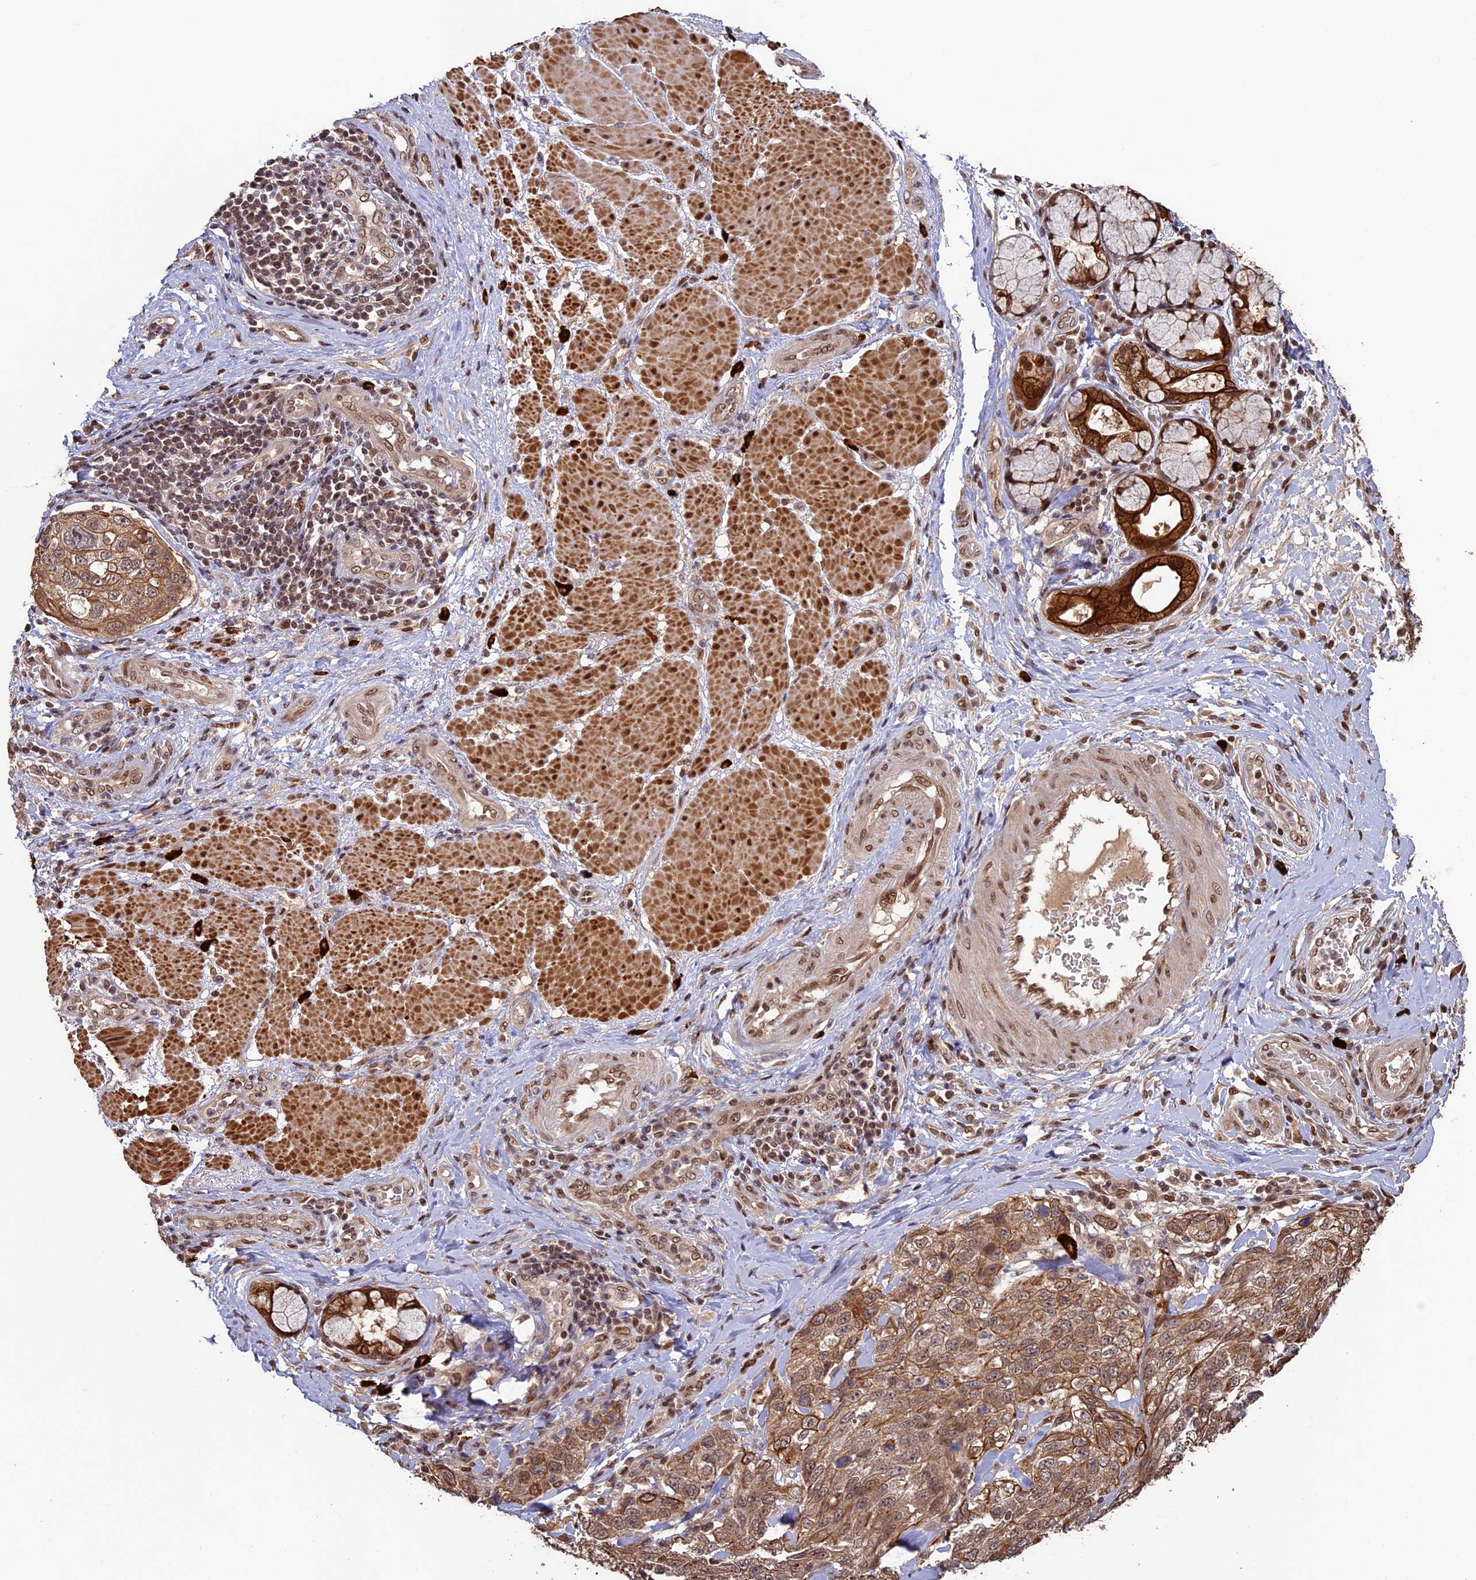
{"staining": {"intensity": "moderate", "quantity": ">75%", "location": "cytoplasmic/membranous,nuclear"}, "tissue": "stomach cancer", "cell_type": "Tumor cells", "image_type": "cancer", "snomed": [{"axis": "morphology", "description": "Adenocarcinoma, NOS"}, {"axis": "topography", "description": "Stomach"}], "caption": "Adenocarcinoma (stomach) stained with a brown dye reveals moderate cytoplasmic/membranous and nuclear positive positivity in approximately >75% of tumor cells.", "gene": "NAE1", "patient": {"sex": "male", "age": 48}}